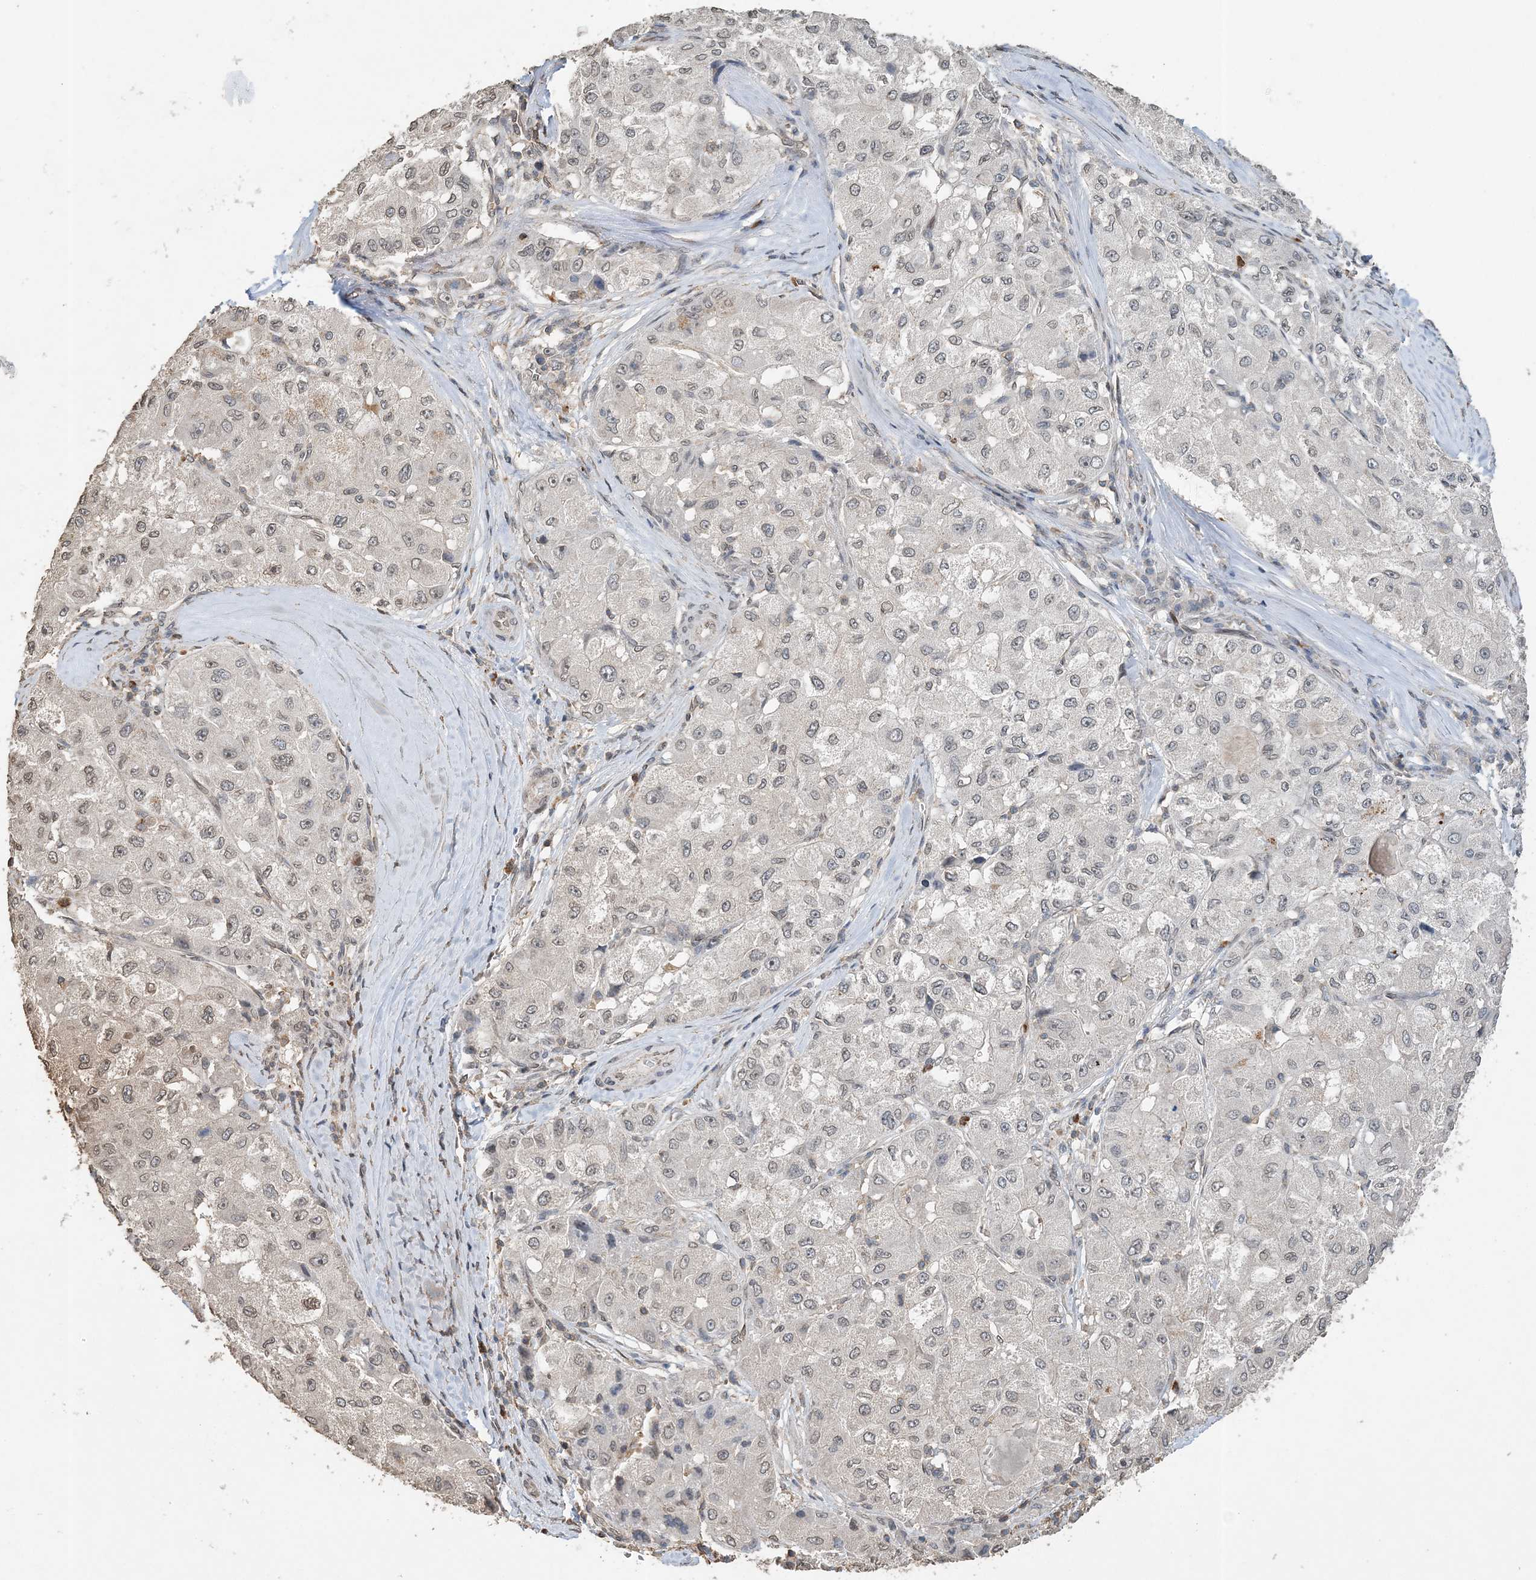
{"staining": {"intensity": "negative", "quantity": "none", "location": "none"}, "tissue": "liver cancer", "cell_type": "Tumor cells", "image_type": "cancer", "snomed": [{"axis": "morphology", "description": "Carcinoma, Hepatocellular, NOS"}, {"axis": "topography", "description": "Liver"}], "caption": "Liver cancer stained for a protein using immunohistochemistry exhibits no expression tumor cells.", "gene": "FAM110A", "patient": {"sex": "male", "age": 80}}